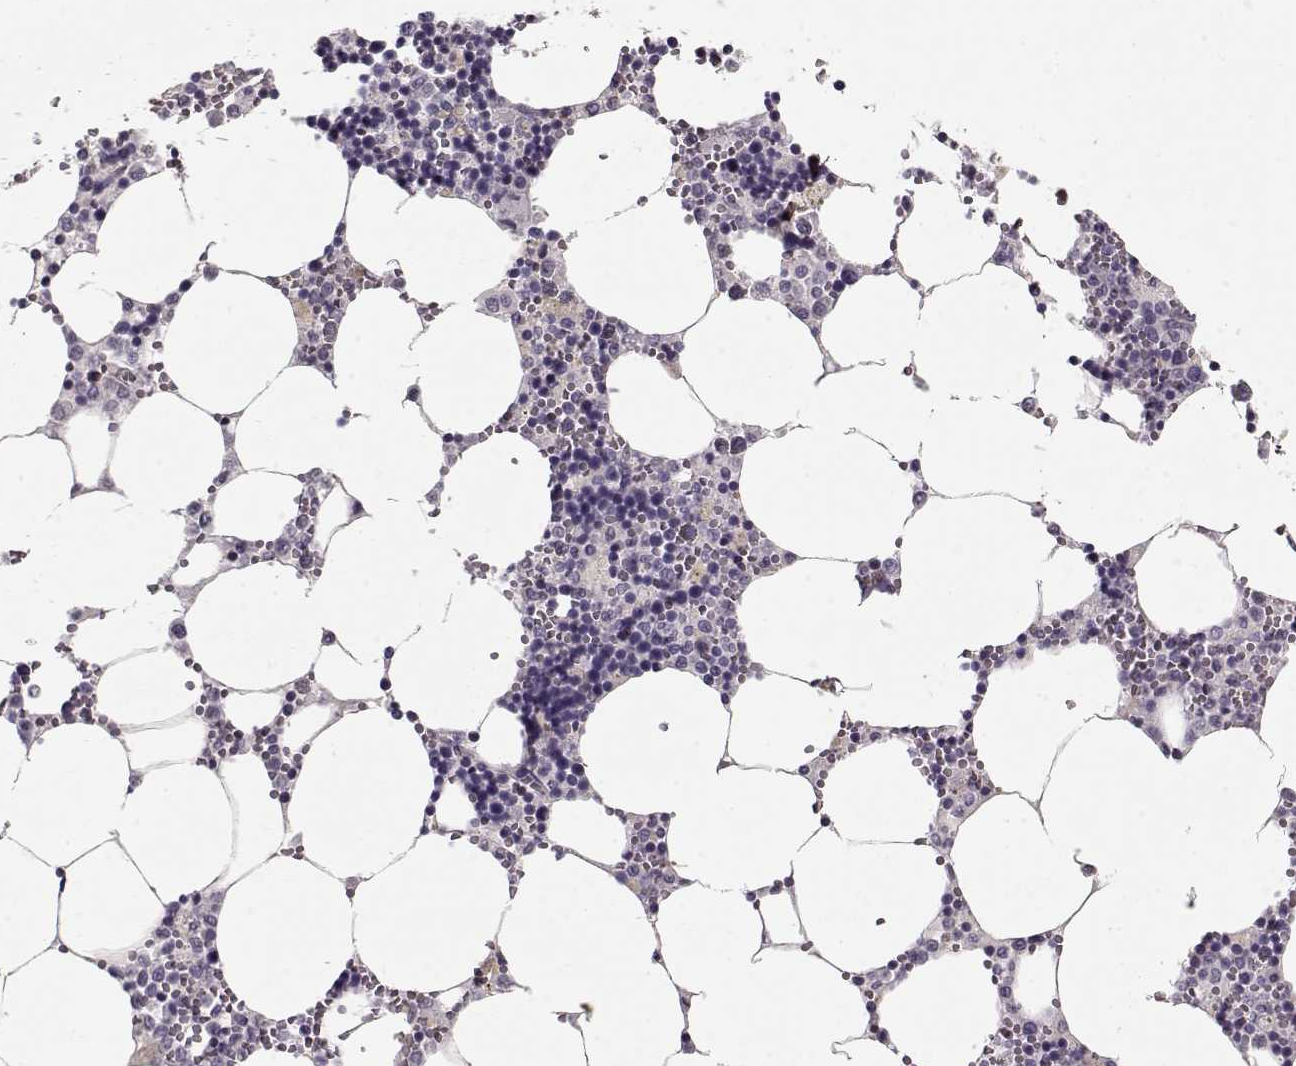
{"staining": {"intensity": "negative", "quantity": "none", "location": "none"}, "tissue": "bone marrow", "cell_type": "Hematopoietic cells", "image_type": "normal", "snomed": [{"axis": "morphology", "description": "Normal tissue, NOS"}, {"axis": "topography", "description": "Bone marrow"}], "caption": "The immunohistochemistry (IHC) photomicrograph has no significant positivity in hematopoietic cells of bone marrow.", "gene": "LUM", "patient": {"sex": "male", "age": 54}}